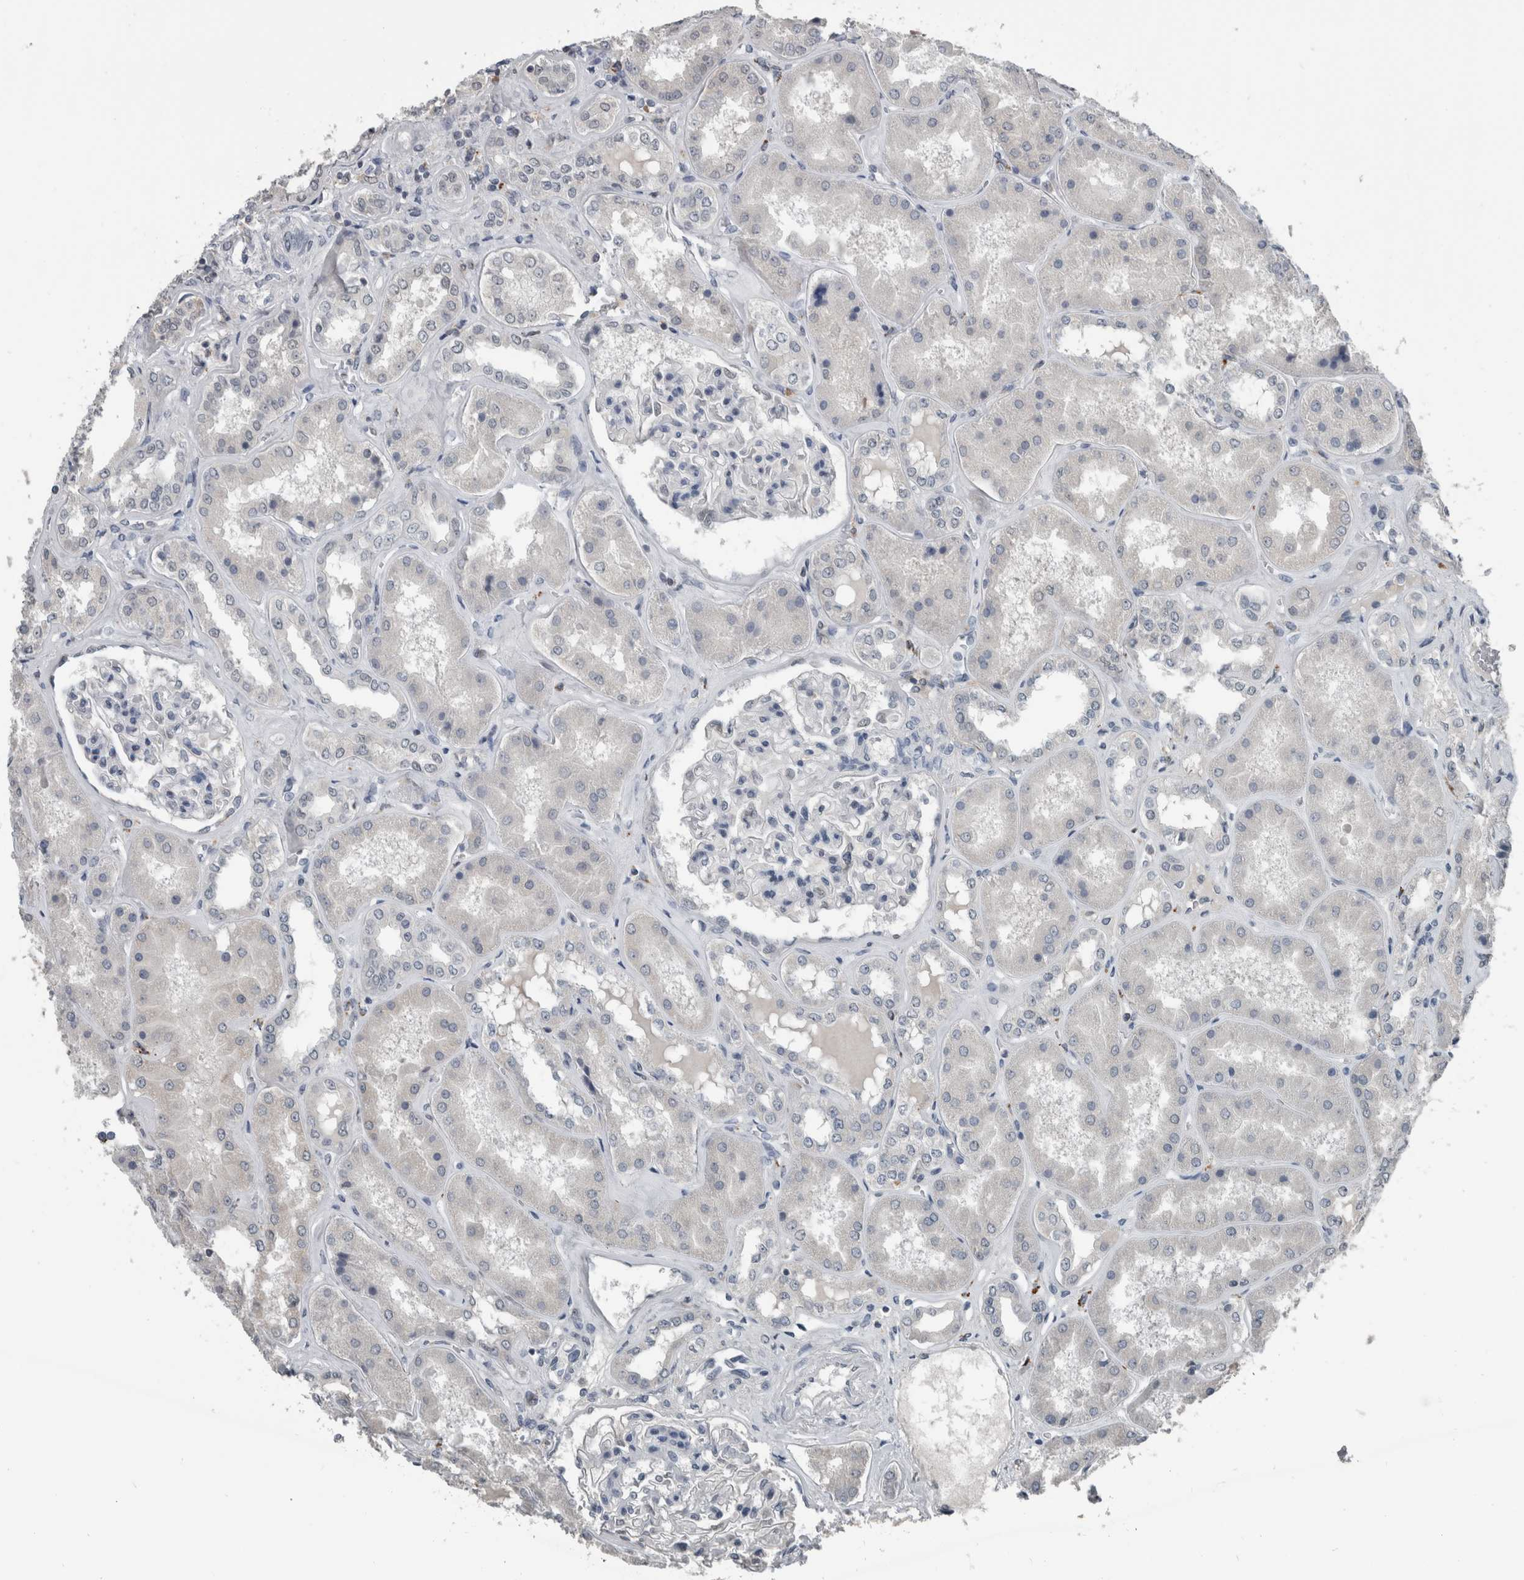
{"staining": {"intensity": "weak", "quantity": "<25%", "location": "nuclear"}, "tissue": "kidney", "cell_type": "Cells in glomeruli", "image_type": "normal", "snomed": [{"axis": "morphology", "description": "Normal tissue, NOS"}, {"axis": "topography", "description": "Kidney"}], "caption": "An immunohistochemistry image of normal kidney is shown. There is no staining in cells in glomeruli of kidney. (Immunohistochemistry, brightfield microscopy, high magnification).", "gene": "ZBTB21", "patient": {"sex": "female", "age": 56}}